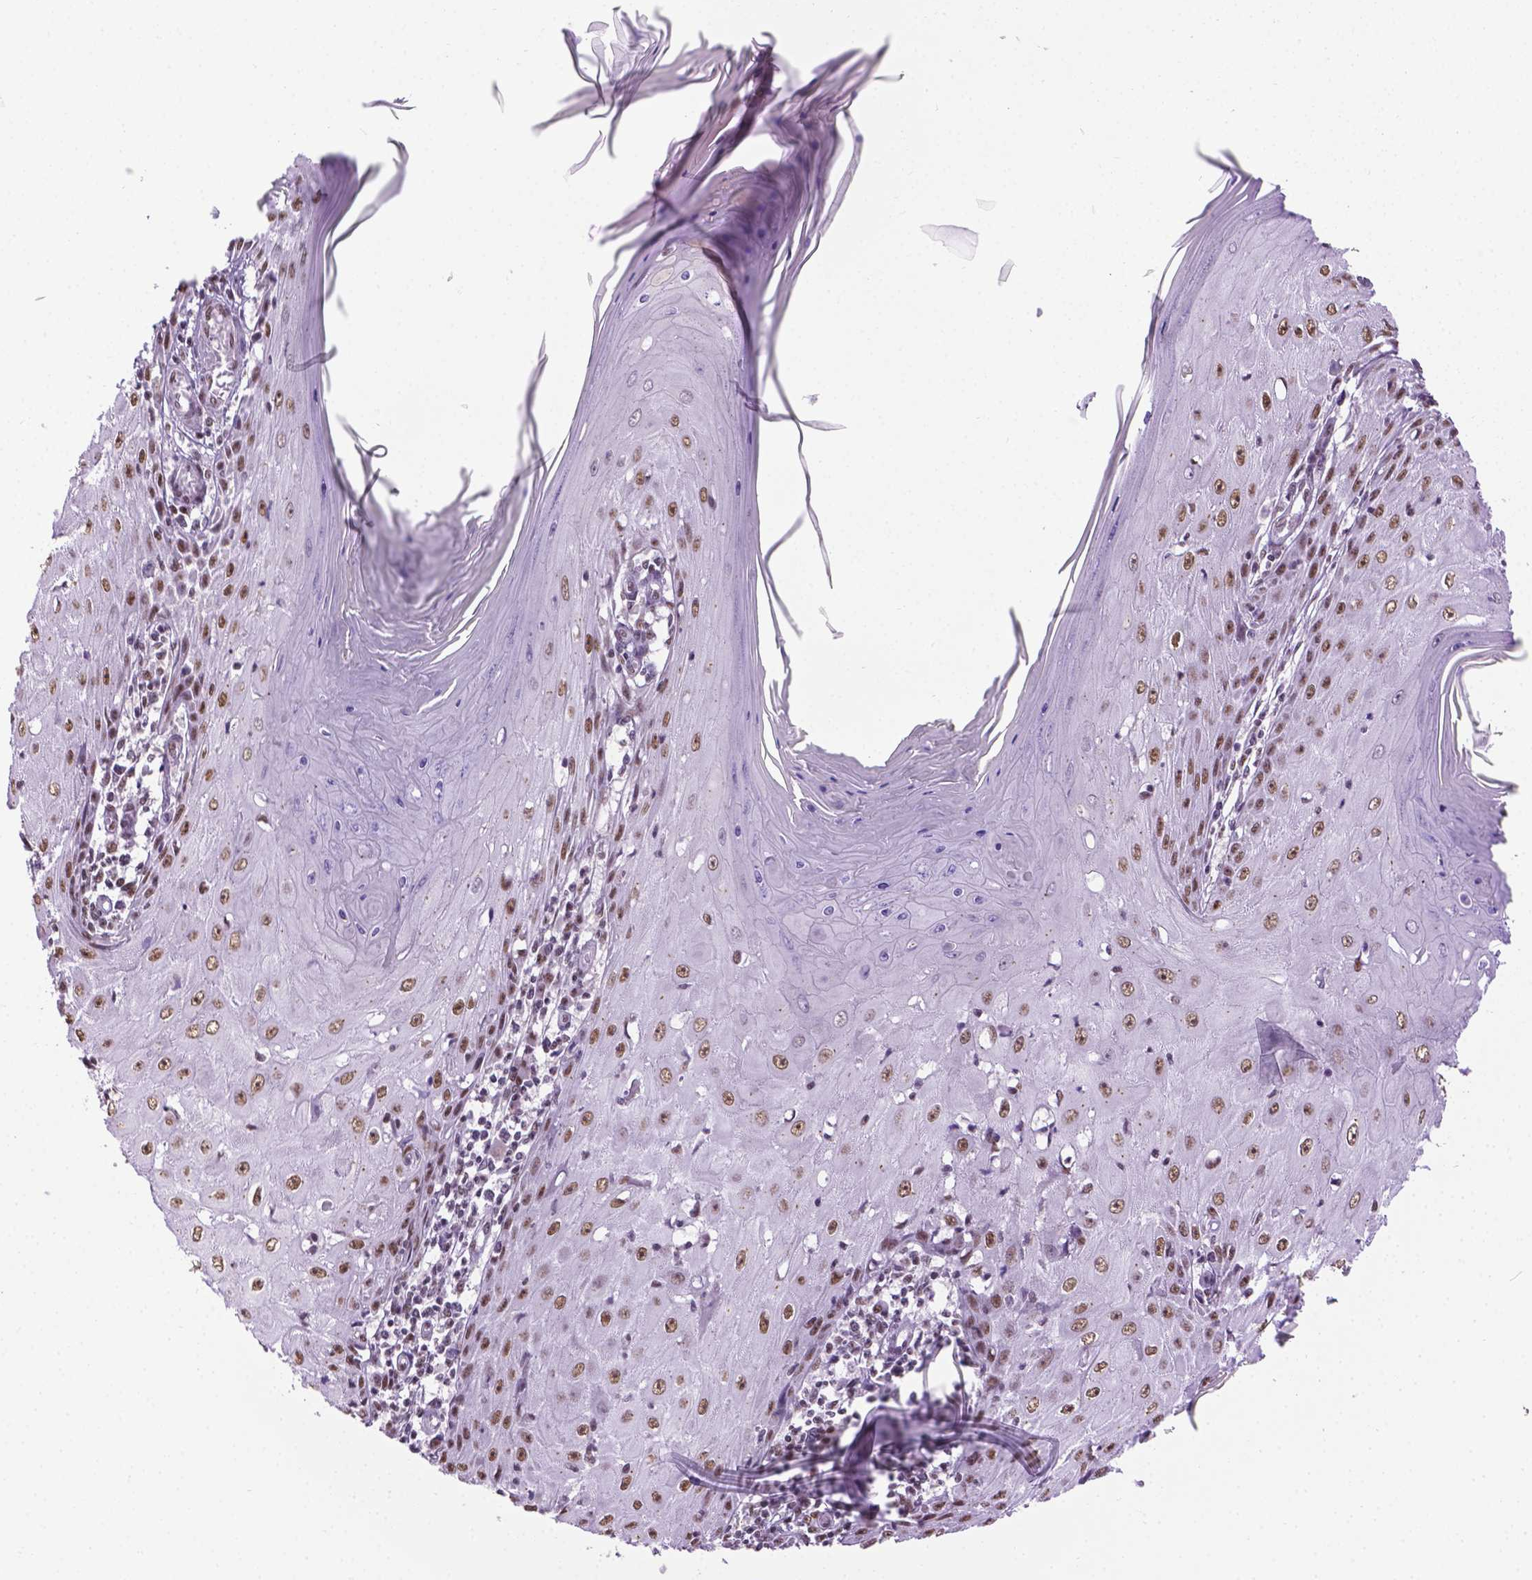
{"staining": {"intensity": "moderate", "quantity": ">75%", "location": "nuclear"}, "tissue": "skin cancer", "cell_type": "Tumor cells", "image_type": "cancer", "snomed": [{"axis": "morphology", "description": "Squamous cell carcinoma, NOS"}, {"axis": "topography", "description": "Skin"}], "caption": "Protein staining demonstrates moderate nuclear positivity in about >75% of tumor cells in skin cancer (squamous cell carcinoma). (DAB = brown stain, brightfield microscopy at high magnification).", "gene": "ABI2", "patient": {"sex": "female", "age": 73}}